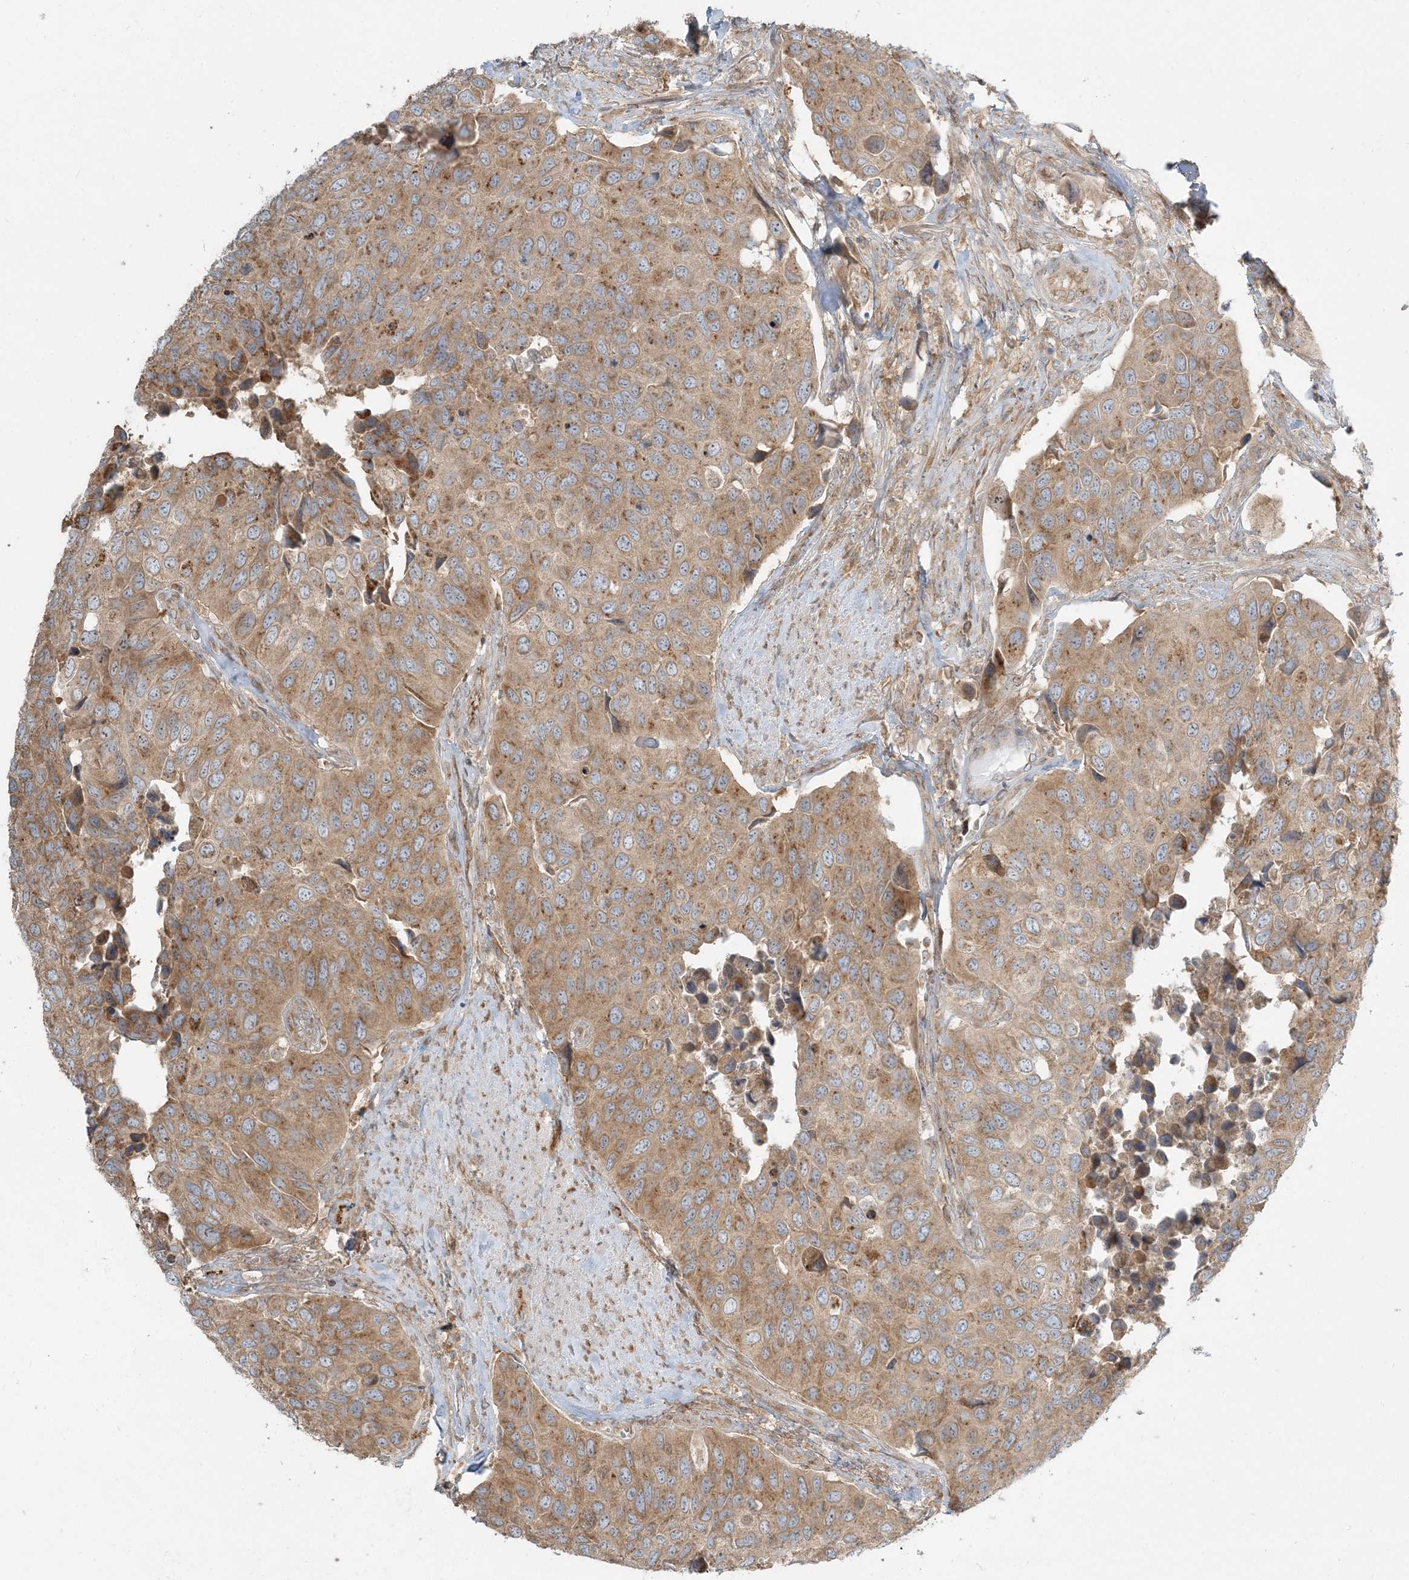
{"staining": {"intensity": "moderate", "quantity": ">75%", "location": "cytoplasmic/membranous"}, "tissue": "urothelial cancer", "cell_type": "Tumor cells", "image_type": "cancer", "snomed": [{"axis": "morphology", "description": "Urothelial carcinoma, High grade"}, {"axis": "topography", "description": "Urinary bladder"}], "caption": "High-magnification brightfield microscopy of urothelial cancer stained with DAB (3,3'-diaminobenzidine) (brown) and counterstained with hematoxylin (blue). tumor cells exhibit moderate cytoplasmic/membranous positivity is present in approximately>75% of cells.", "gene": "AP1AR", "patient": {"sex": "male", "age": 74}}